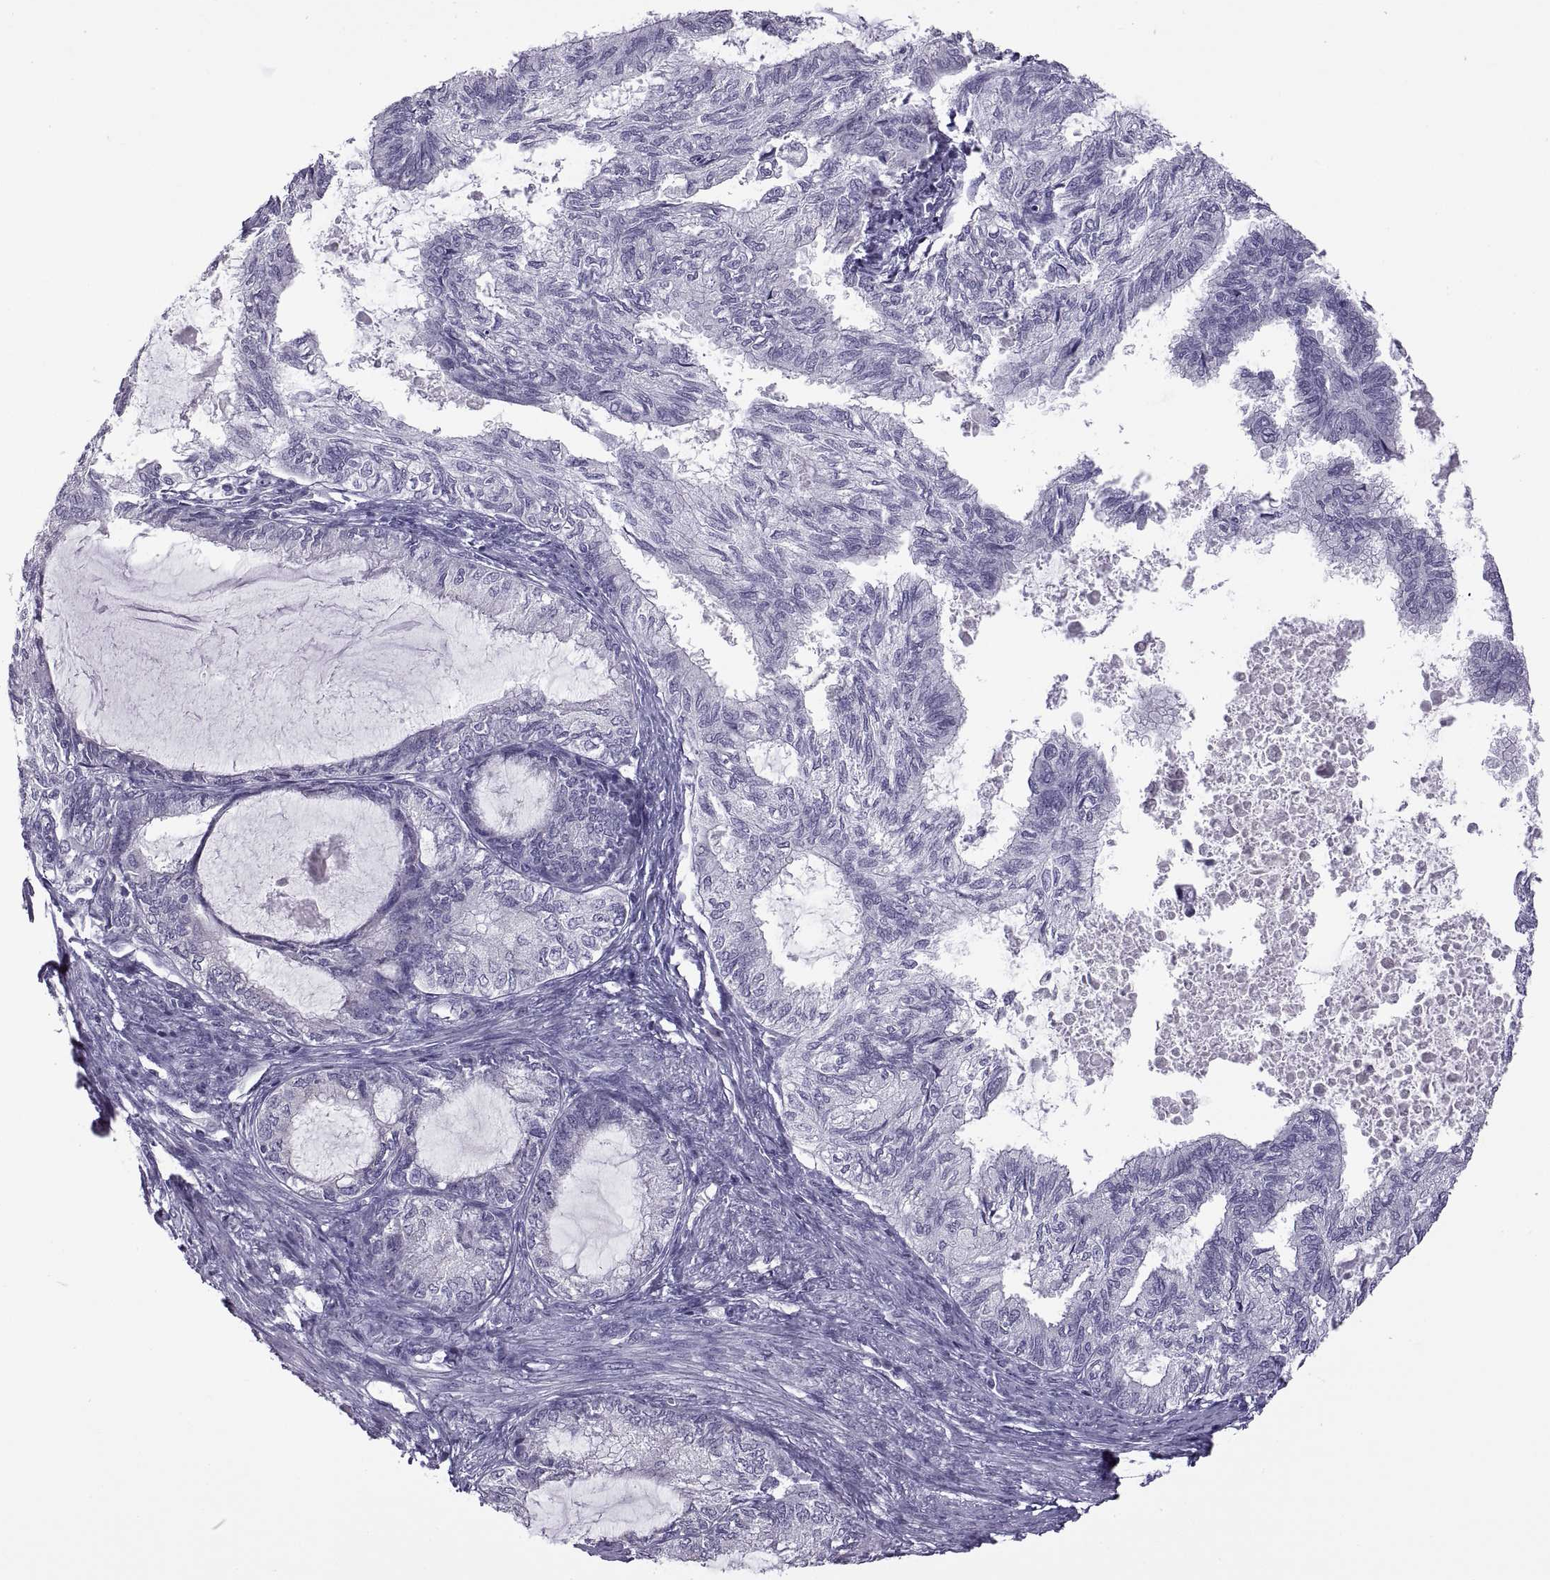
{"staining": {"intensity": "negative", "quantity": "none", "location": "none"}, "tissue": "endometrial cancer", "cell_type": "Tumor cells", "image_type": "cancer", "snomed": [{"axis": "morphology", "description": "Adenocarcinoma, NOS"}, {"axis": "topography", "description": "Endometrium"}], "caption": "Histopathology image shows no protein positivity in tumor cells of endometrial cancer tissue.", "gene": "RDM1", "patient": {"sex": "female", "age": 86}}